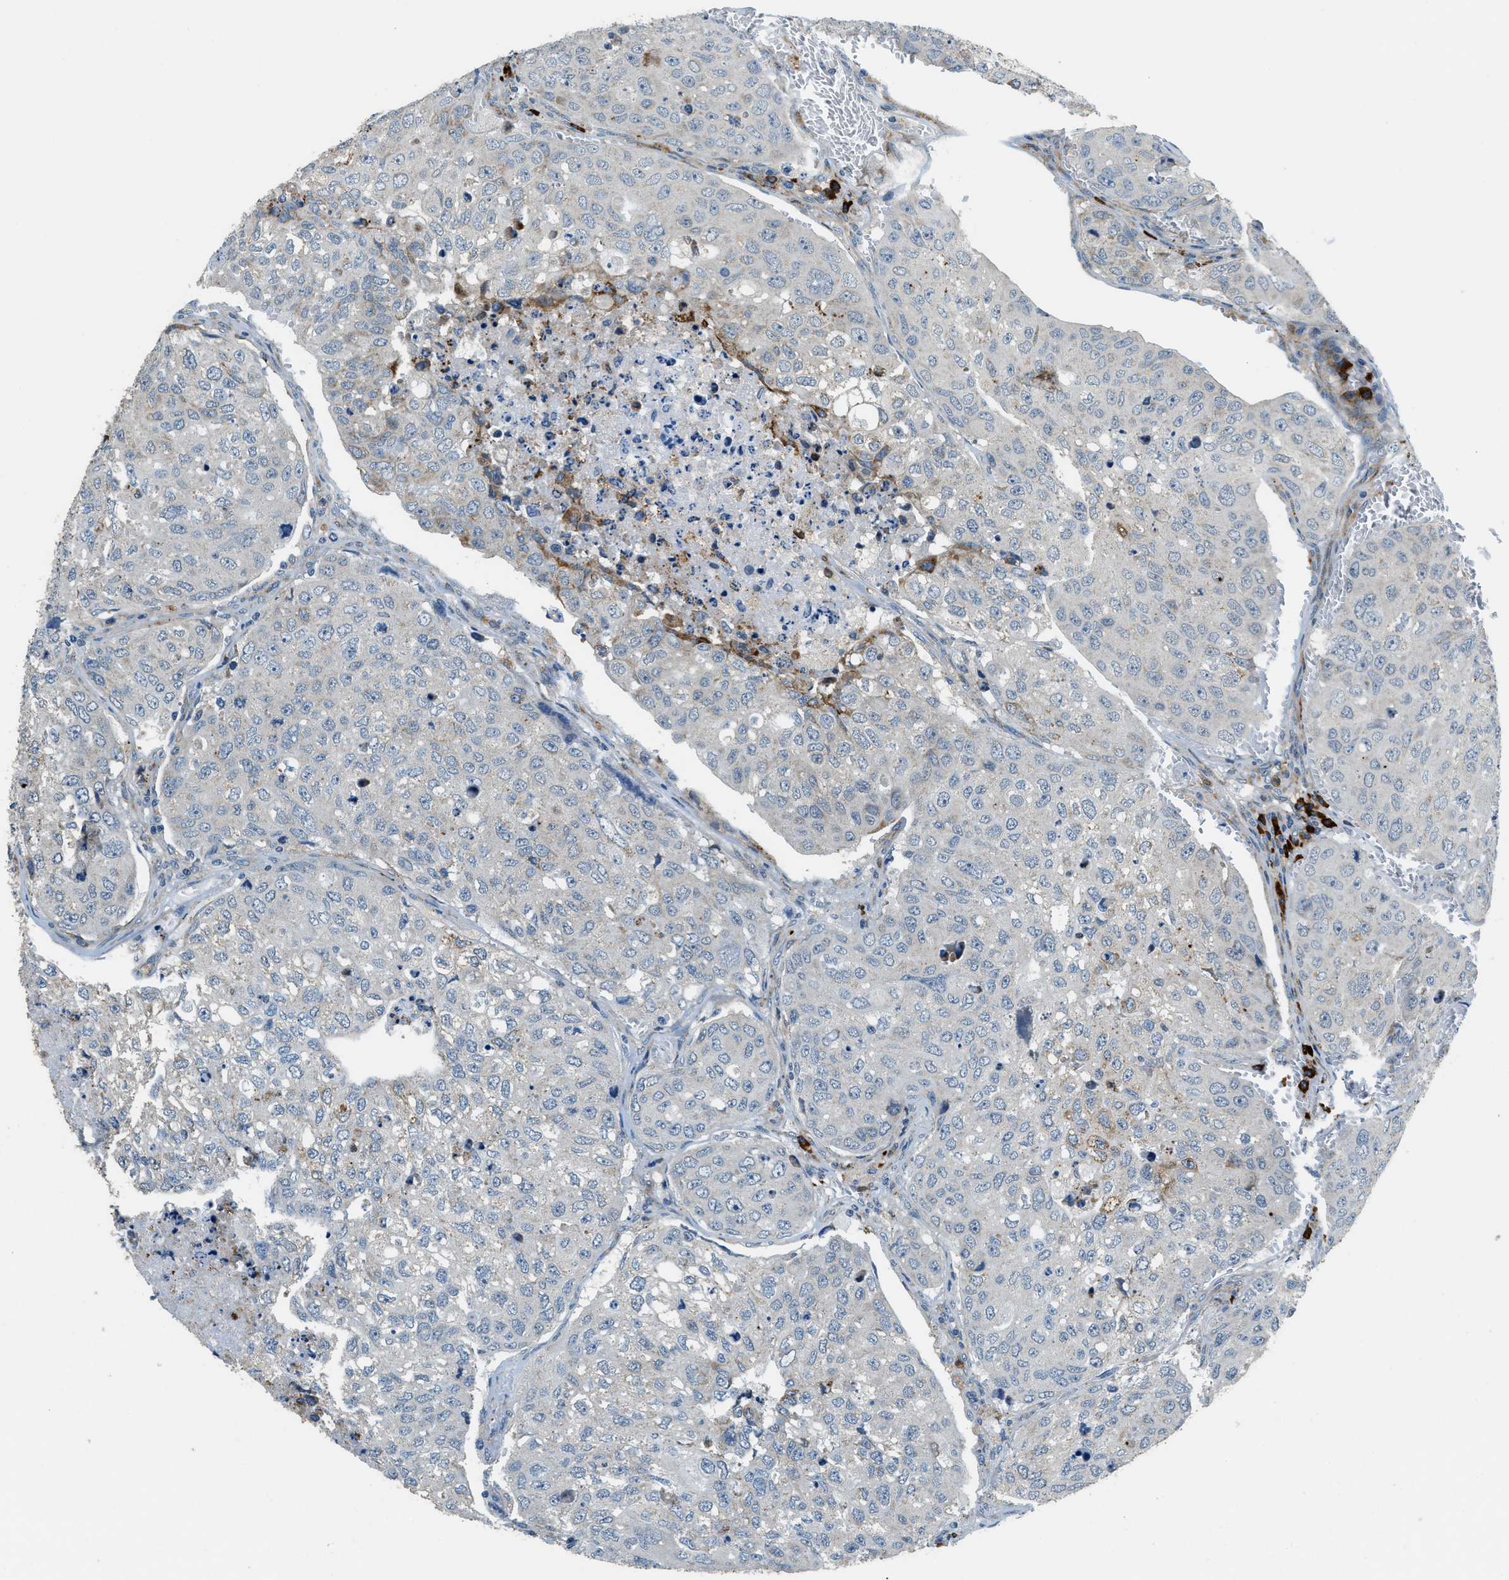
{"staining": {"intensity": "moderate", "quantity": "<25%", "location": "cytoplasmic/membranous"}, "tissue": "urothelial cancer", "cell_type": "Tumor cells", "image_type": "cancer", "snomed": [{"axis": "morphology", "description": "Urothelial carcinoma, High grade"}, {"axis": "topography", "description": "Lymph node"}, {"axis": "topography", "description": "Urinary bladder"}], "caption": "Immunohistochemistry (IHC) of urothelial cancer exhibits low levels of moderate cytoplasmic/membranous expression in approximately <25% of tumor cells. The staining was performed using DAB to visualize the protein expression in brown, while the nuclei were stained in blue with hematoxylin (Magnification: 20x).", "gene": "HERC2", "patient": {"sex": "male", "age": 51}}